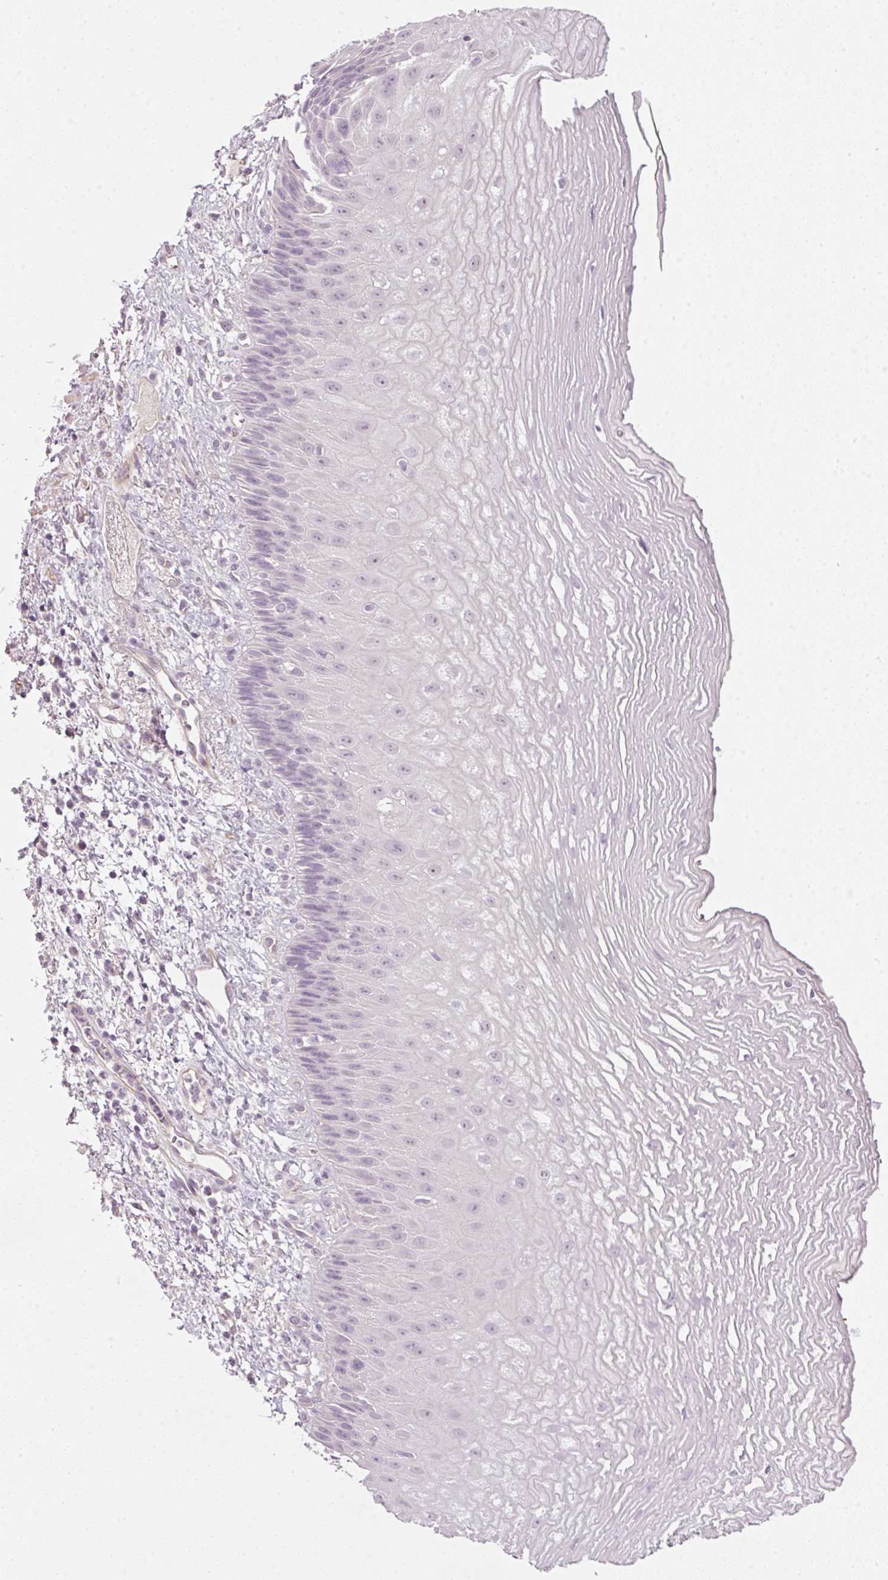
{"staining": {"intensity": "negative", "quantity": "none", "location": "none"}, "tissue": "esophagus", "cell_type": "Squamous epithelial cells", "image_type": "normal", "snomed": [{"axis": "morphology", "description": "Normal tissue, NOS"}, {"axis": "topography", "description": "Esophagus"}], "caption": "Histopathology image shows no significant protein positivity in squamous epithelial cells of unremarkable esophagus.", "gene": "RAX2", "patient": {"sex": "male", "age": 60}}